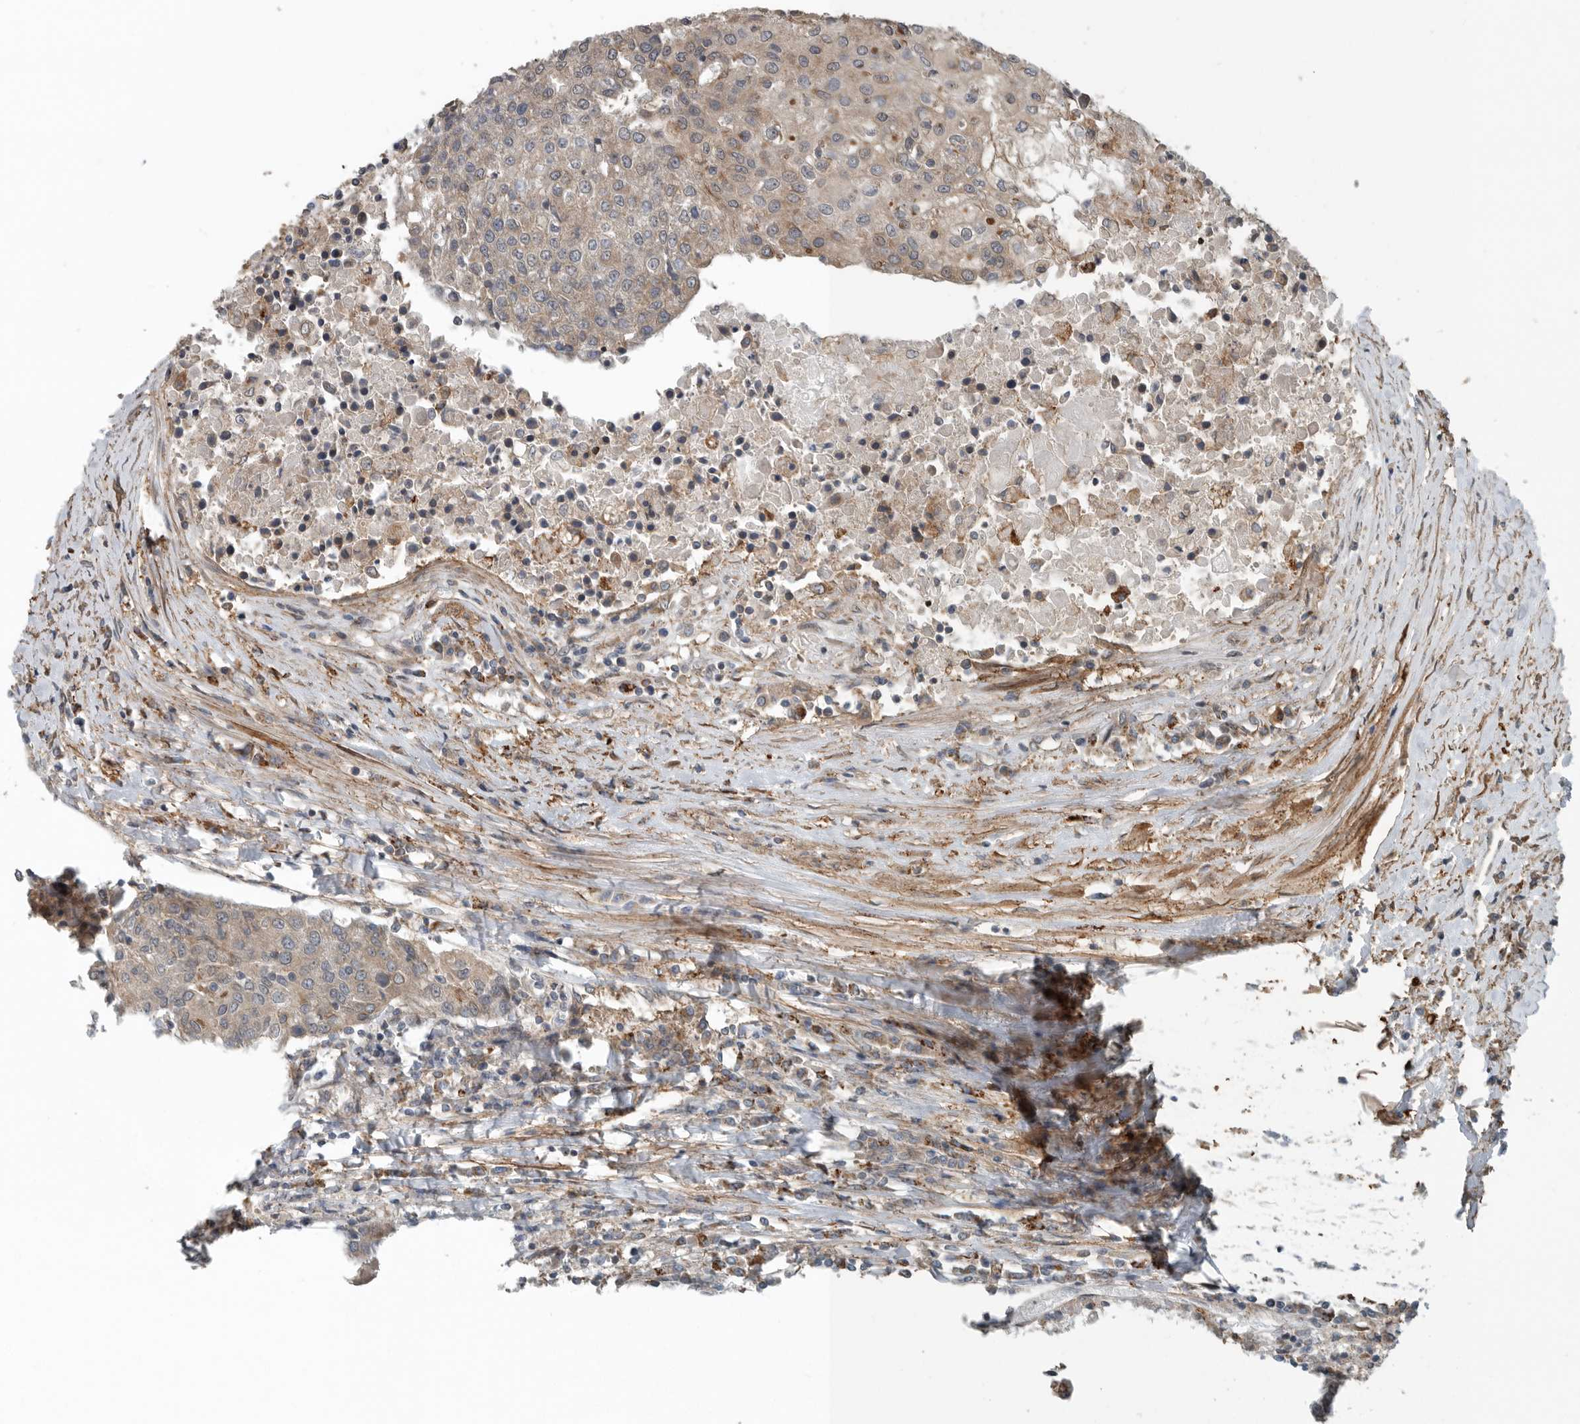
{"staining": {"intensity": "weak", "quantity": "25%-75%", "location": "cytoplasmic/membranous"}, "tissue": "urothelial cancer", "cell_type": "Tumor cells", "image_type": "cancer", "snomed": [{"axis": "morphology", "description": "Urothelial carcinoma, High grade"}, {"axis": "topography", "description": "Urinary bladder"}], "caption": "Human urothelial cancer stained for a protein (brown) reveals weak cytoplasmic/membranous positive expression in approximately 25%-75% of tumor cells.", "gene": "AMFR", "patient": {"sex": "female", "age": 85}}